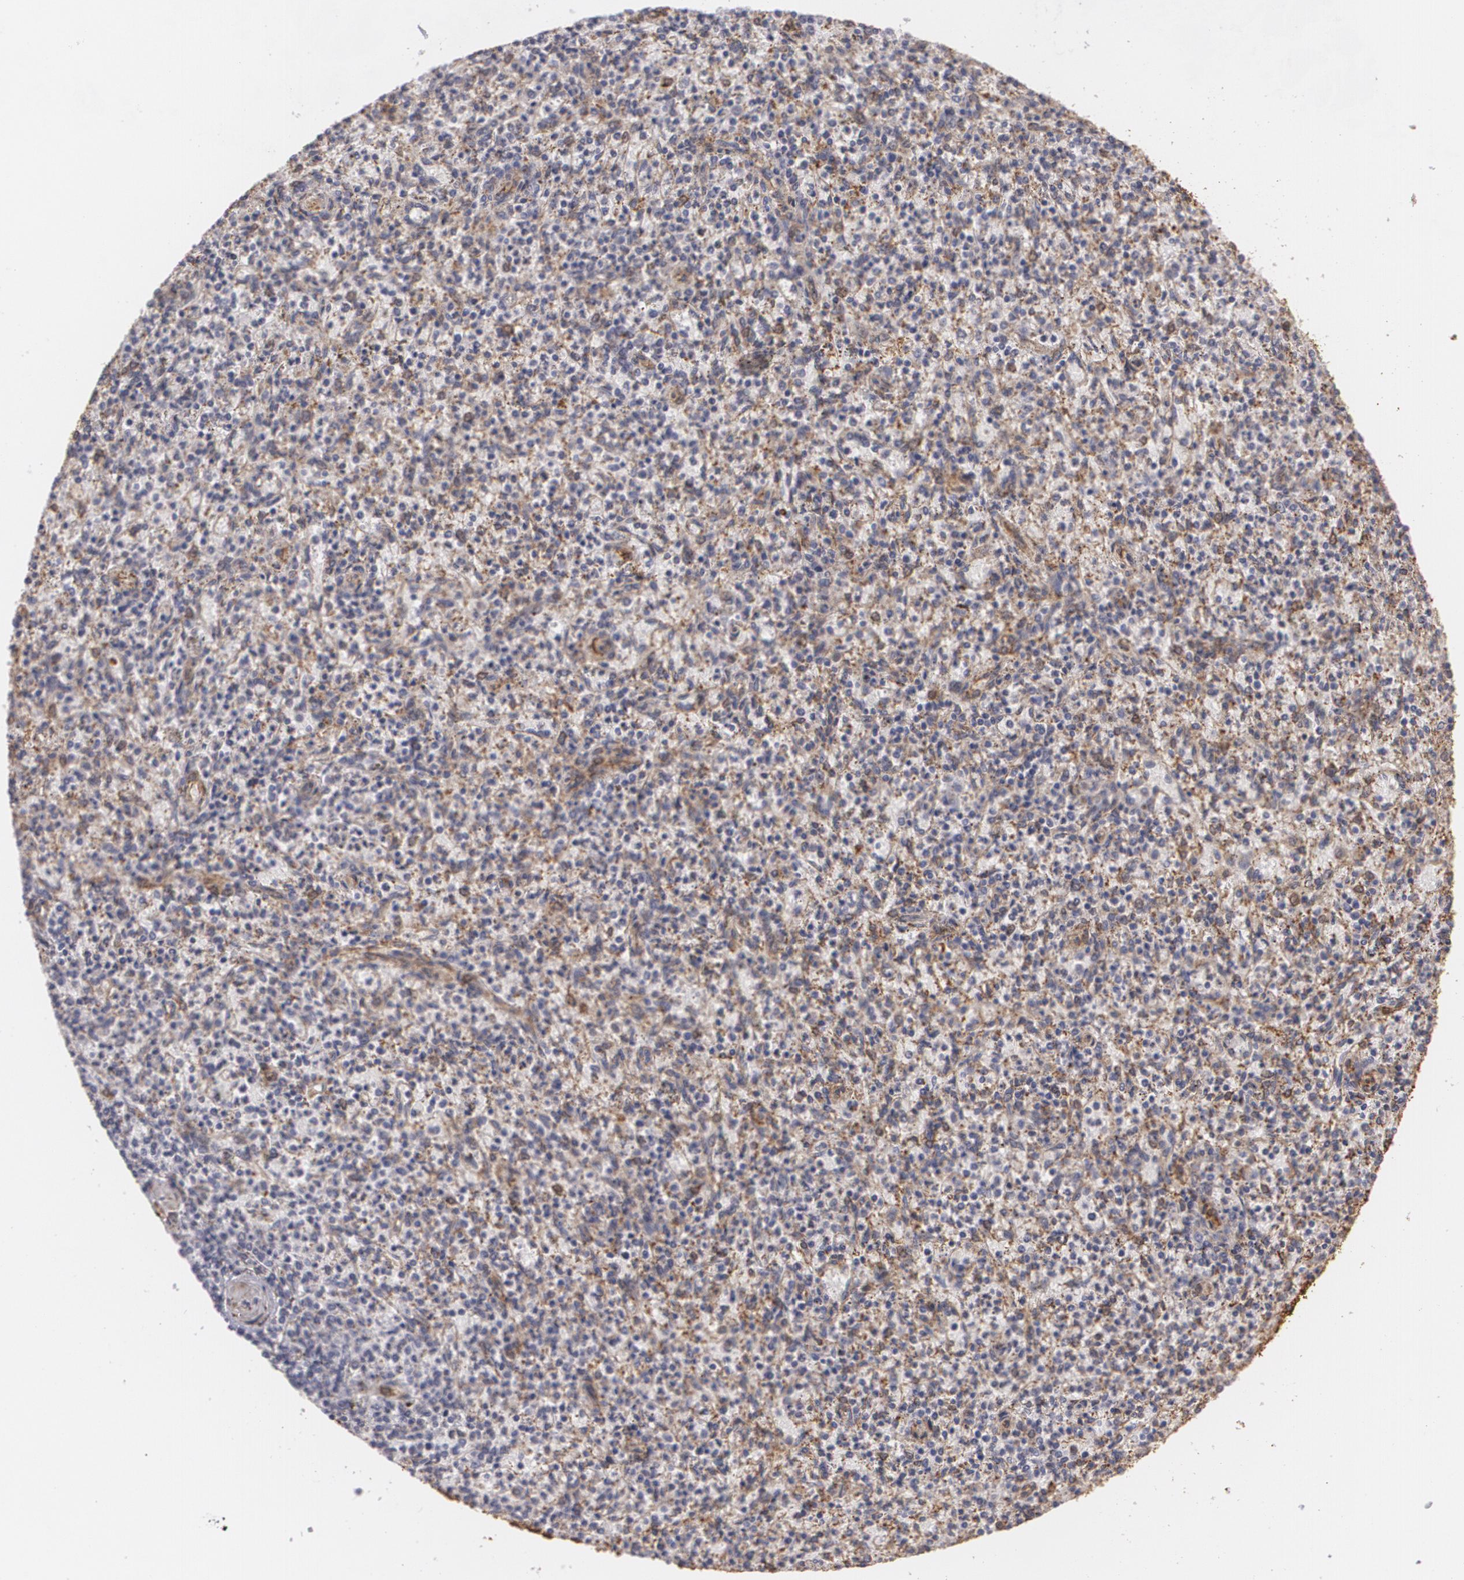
{"staining": {"intensity": "weak", "quantity": "25%-75%", "location": "cytoplasmic/membranous"}, "tissue": "spleen", "cell_type": "Cells in red pulp", "image_type": "normal", "snomed": [{"axis": "morphology", "description": "Normal tissue, NOS"}, {"axis": "topography", "description": "Spleen"}], "caption": "Benign spleen exhibits weak cytoplasmic/membranous staining in about 25%-75% of cells in red pulp.", "gene": "CYB5R3", "patient": {"sex": "male", "age": 72}}